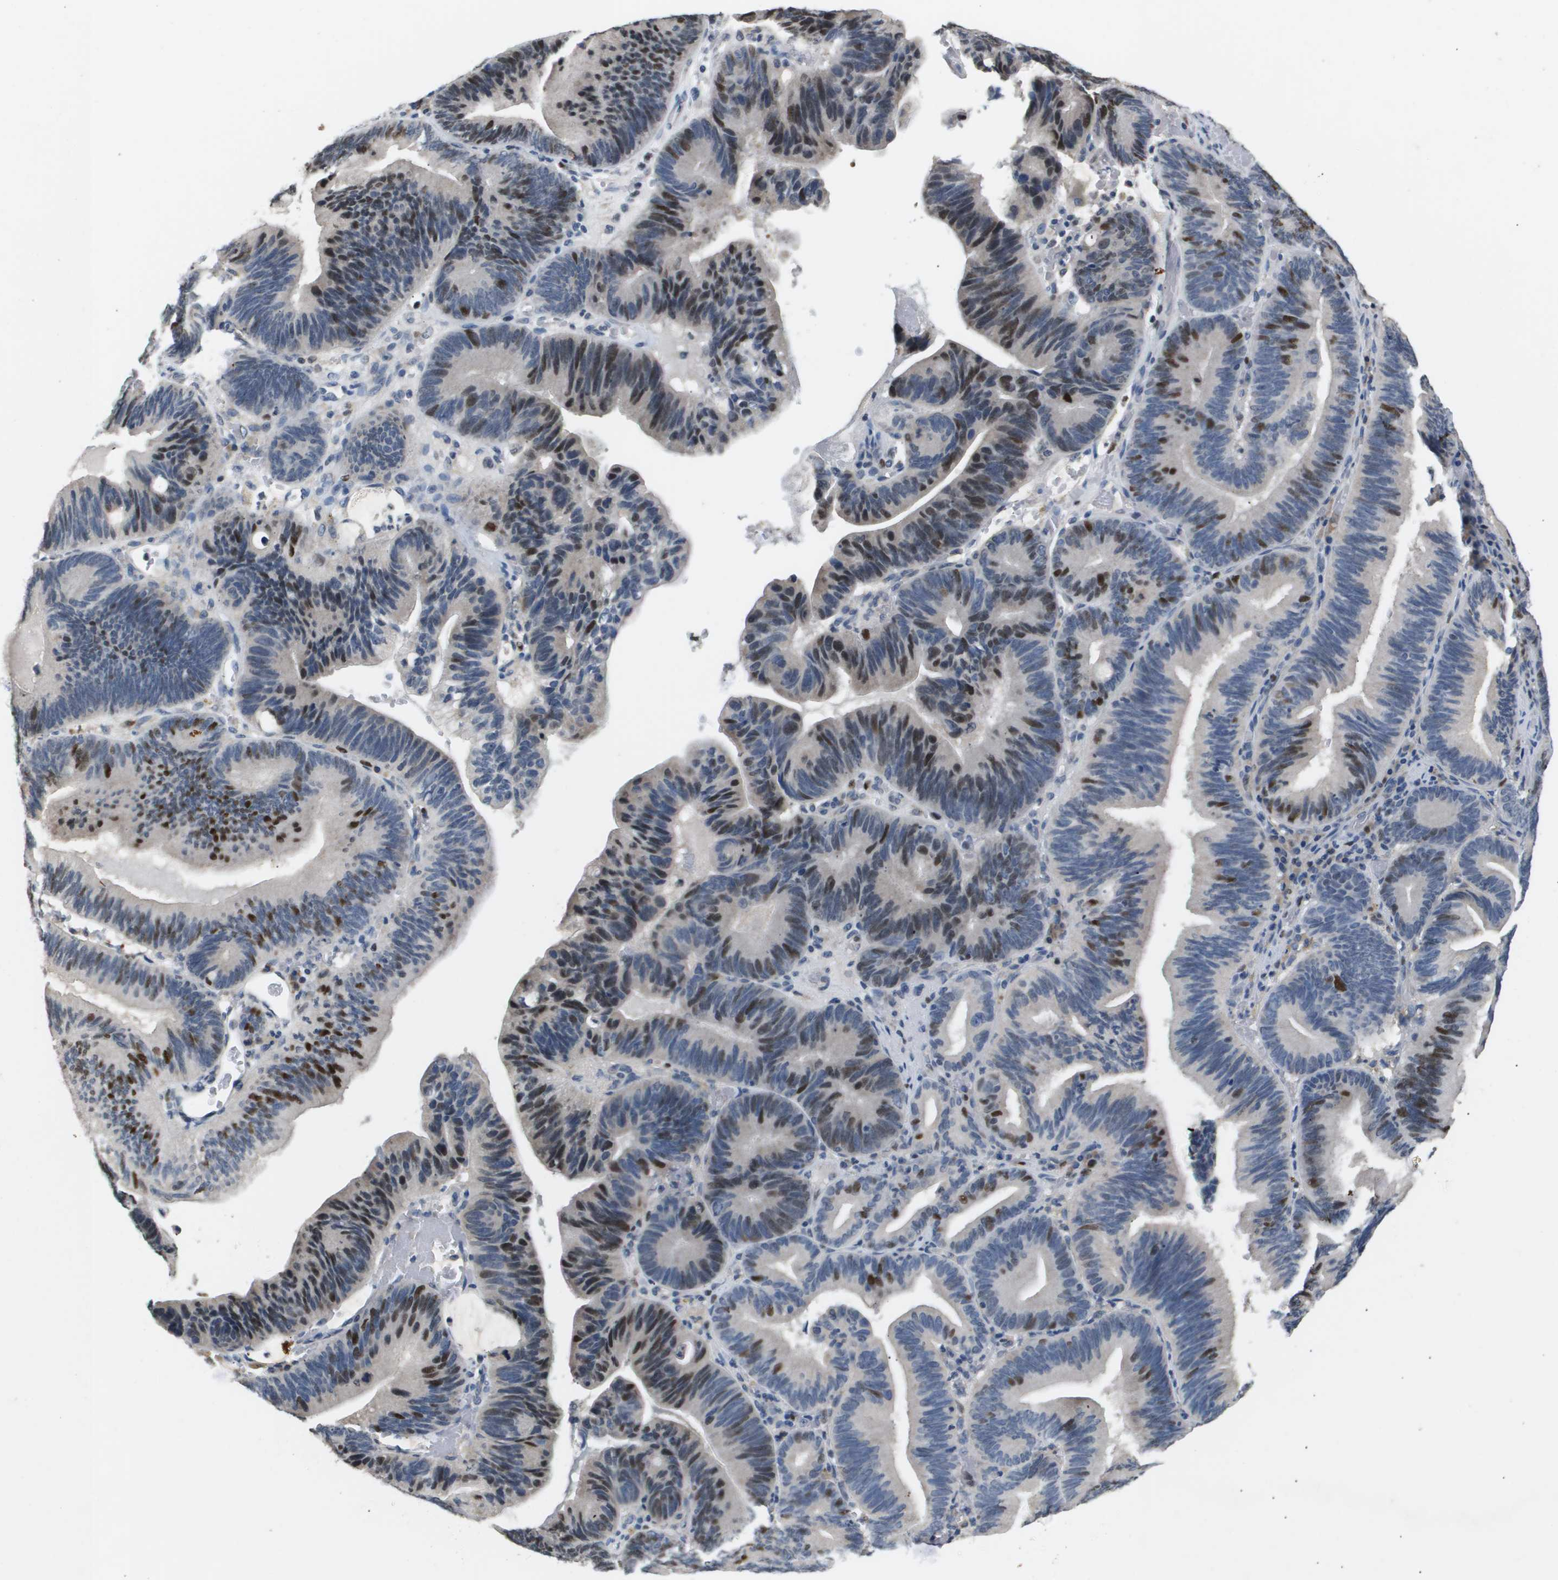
{"staining": {"intensity": "strong", "quantity": "25%-75%", "location": "nuclear"}, "tissue": "pancreatic cancer", "cell_type": "Tumor cells", "image_type": "cancer", "snomed": [{"axis": "morphology", "description": "Adenocarcinoma, NOS"}, {"axis": "topography", "description": "Pancreas"}], "caption": "The image displays a brown stain indicating the presence of a protein in the nuclear of tumor cells in pancreatic cancer.", "gene": "ANAPC2", "patient": {"sex": "male", "age": 82}}